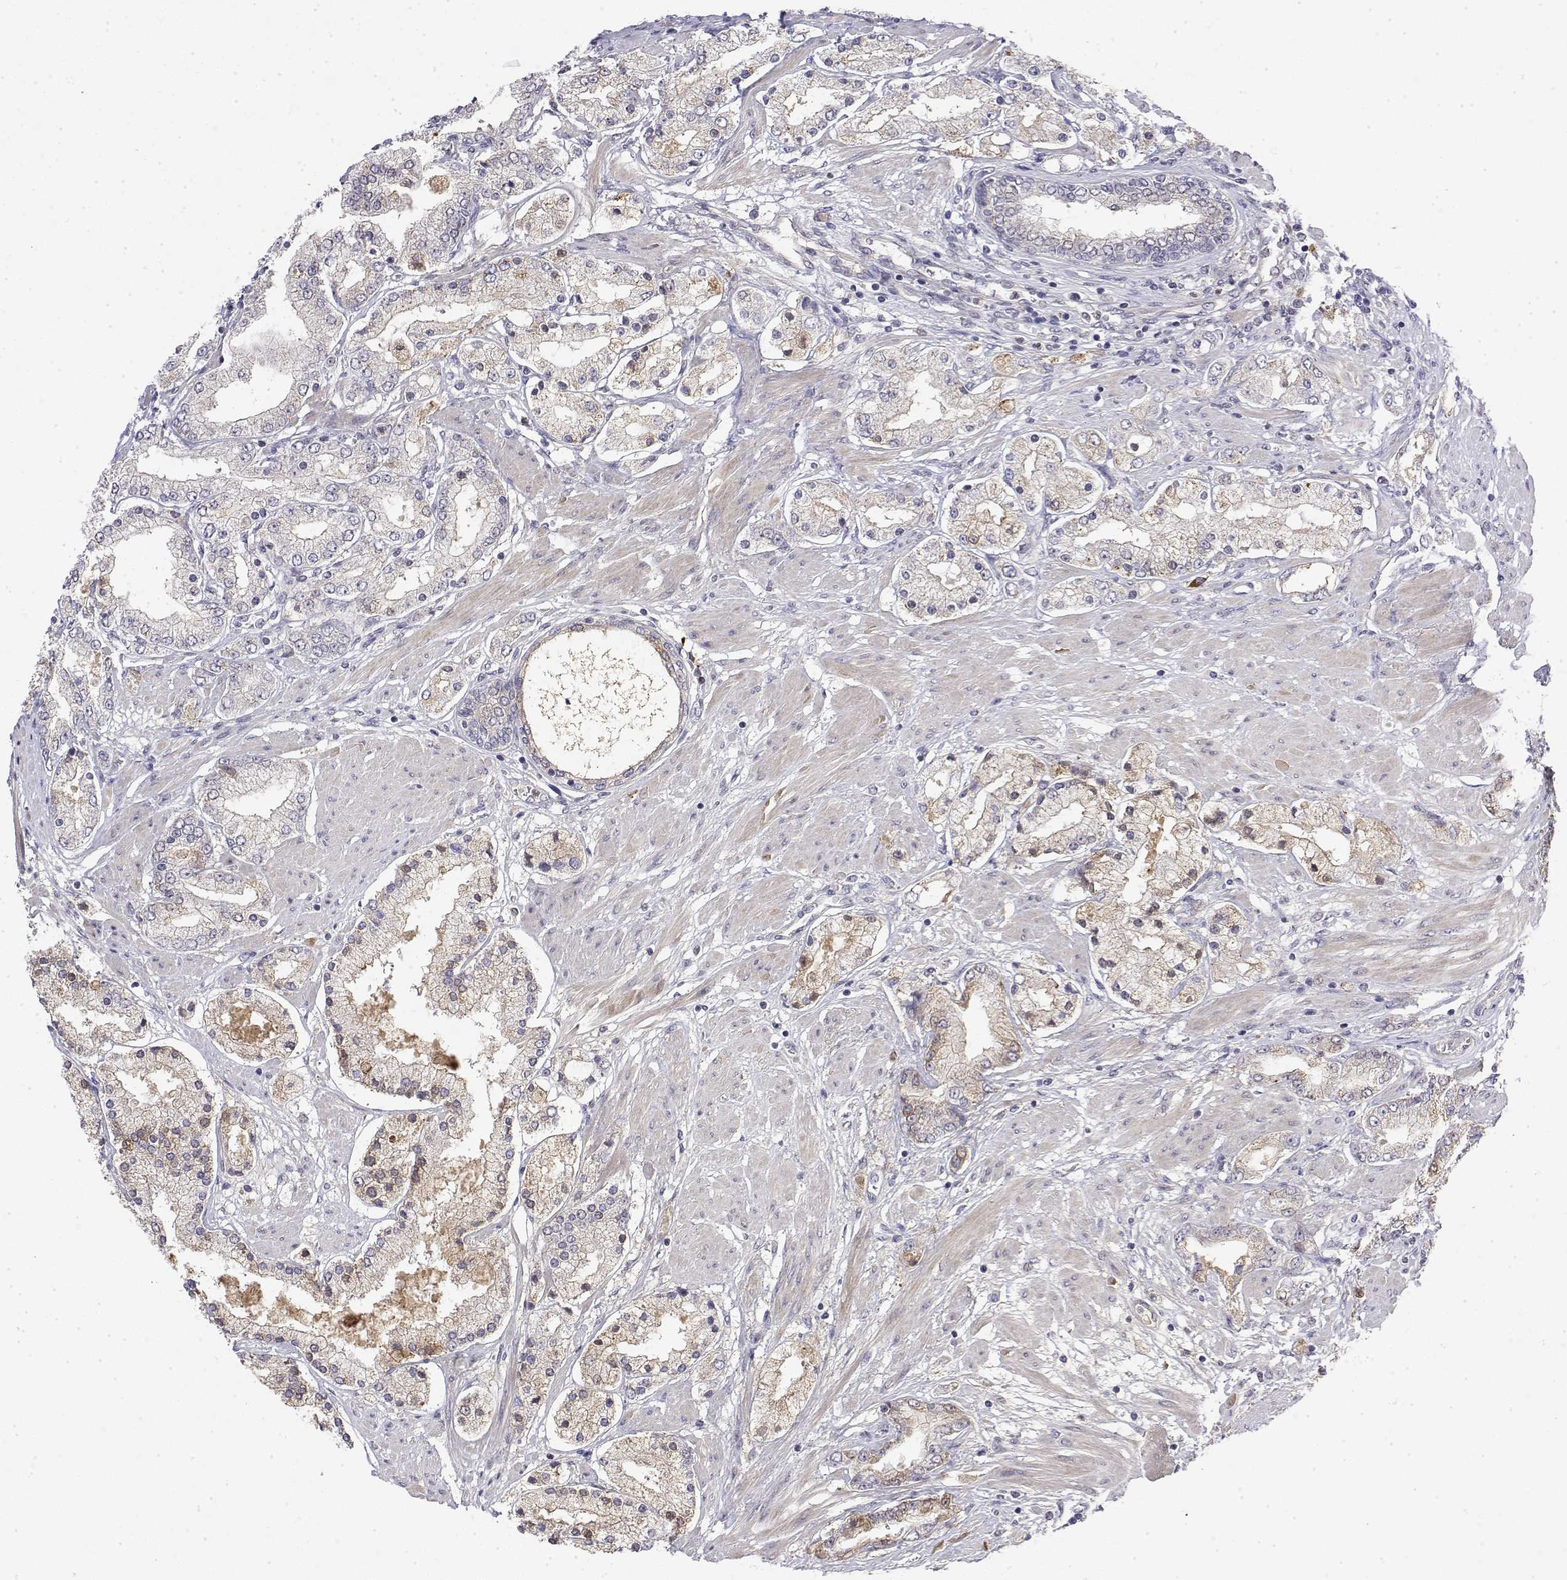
{"staining": {"intensity": "negative", "quantity": "none", "location": "none"}, "tissue": "prostate cancer", "cell_type": "Tumor cells", "image_type": "cancer", "snomed": [{"axis": "morphology", "description": "Adenocarcinoma, High grade"}, {"axis": "topography", "description": "Prostate"}], "caption": "Tumor cells are negative for protein expression in human adenocarcinoma (high-grade) (prostate).", "gene": "IGFBP4", "patient": {"sex": "male", "age": 67}}